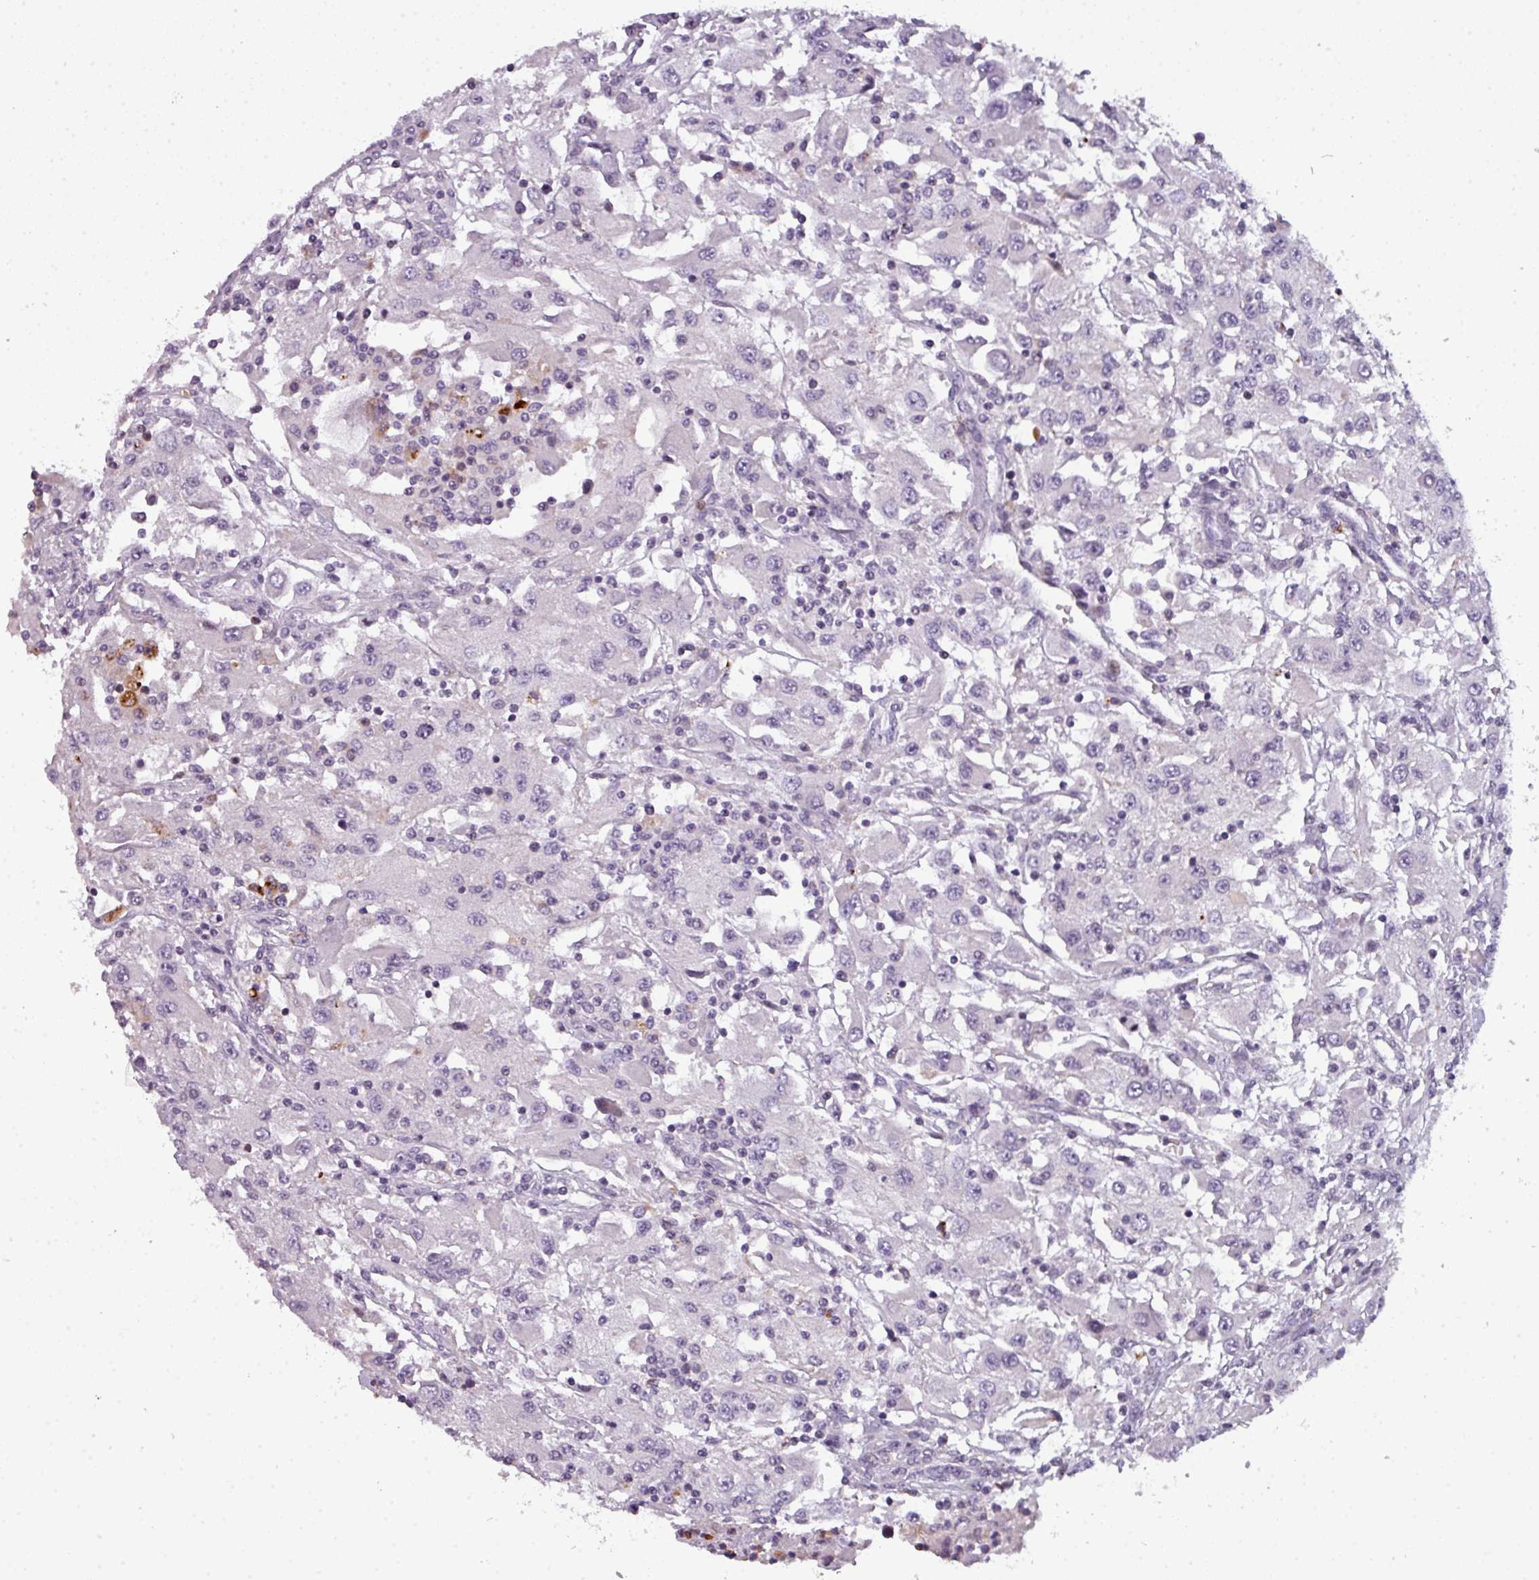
{"staining": {"intensity": "negative", "quantity": "none", "location": "none"}, "tissue": "renal cancer", "cell_type": "Tumor cells", "image_type": "cancer", "snomed": [{"axis": "morphology", "description": "Adenocarcinoma, NOS"}, {"axis": "topography", "description": "Kidney"}], "caption": "Human renal adenocarcinoma stained for a protein using immunohistochemistry (IHC) demonstrates no expression in tumor cells.", "gene": "TMEFF1", "patient": {"sex": "female", "age": 67}}